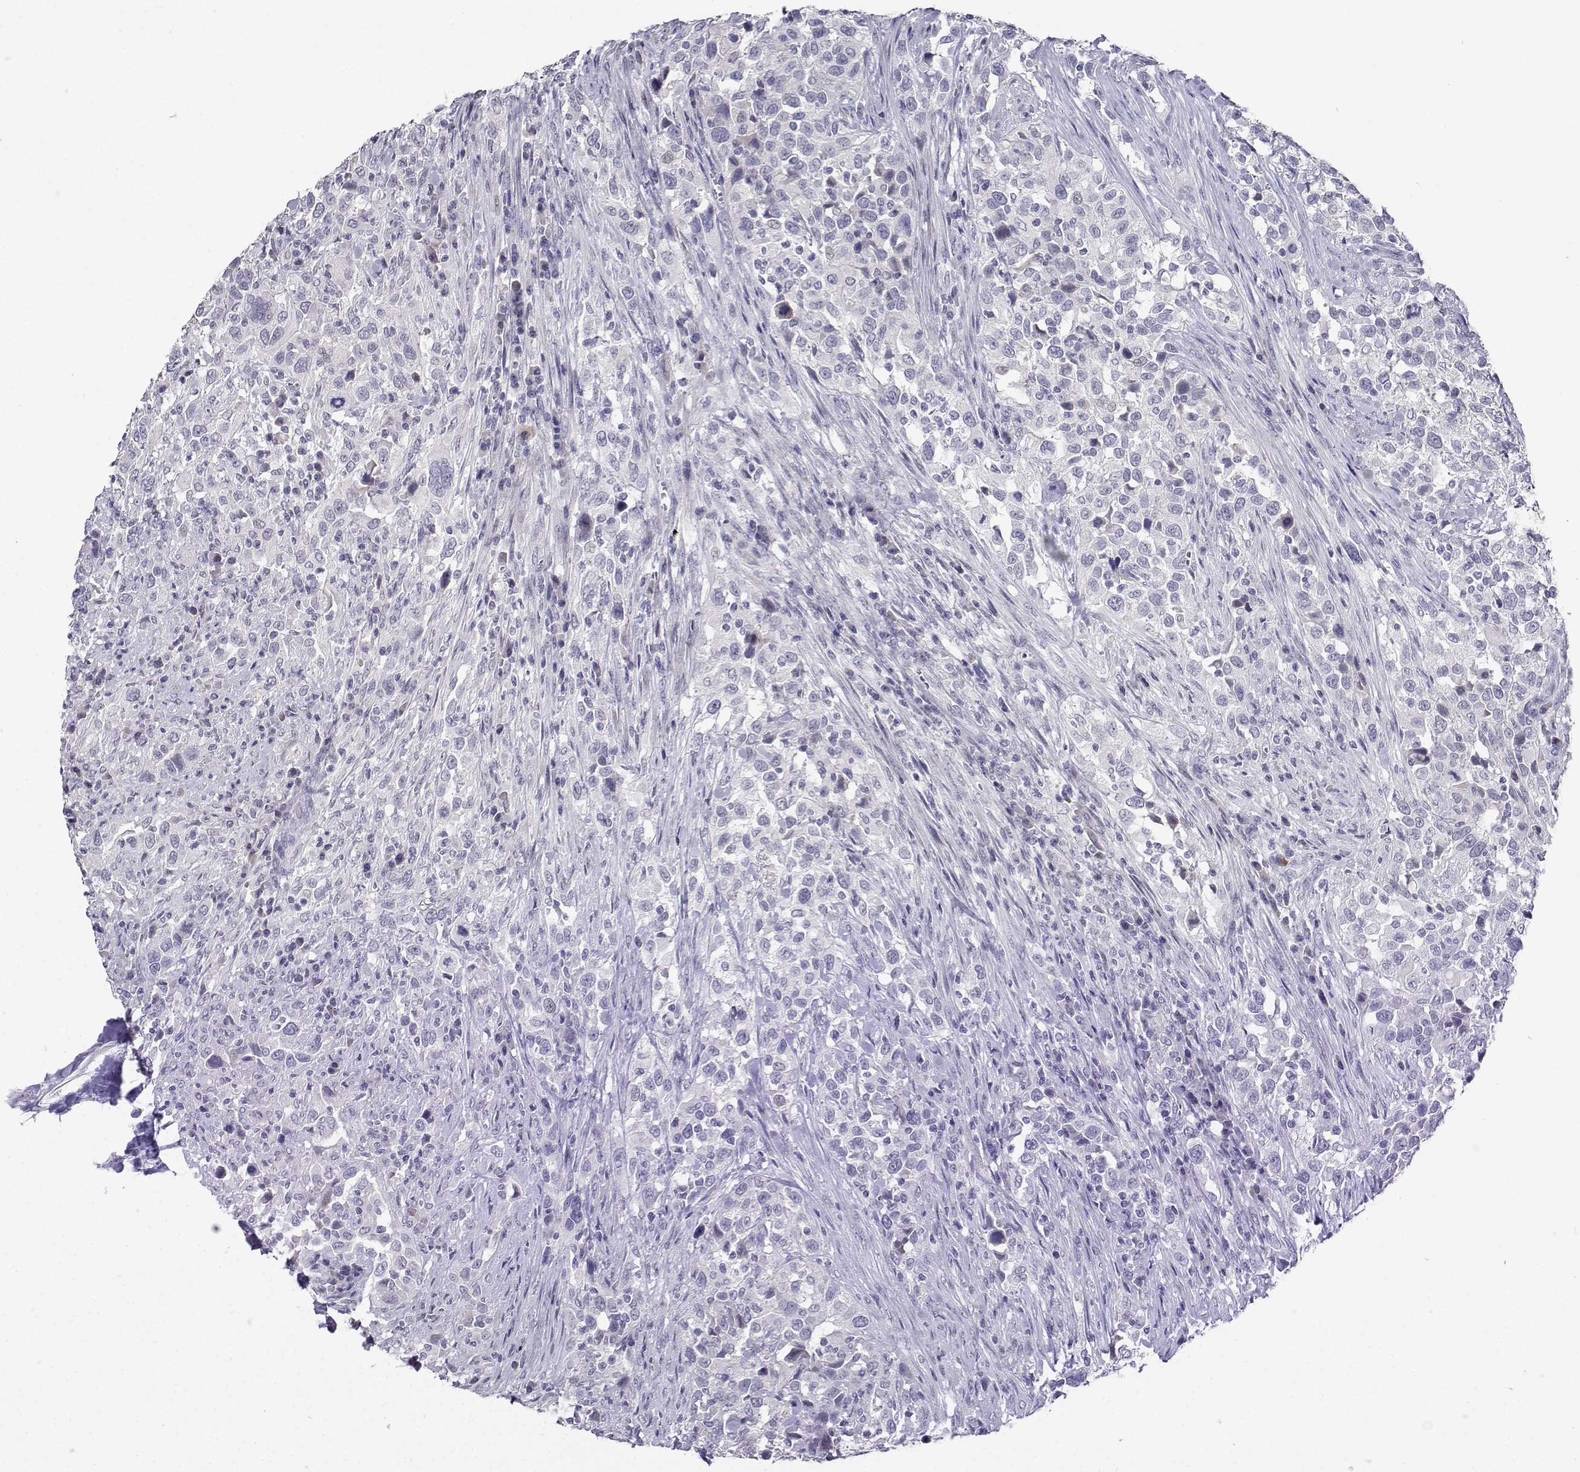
{"staining": {"intensity": "negative", "quantity": "none", "location": "none"}, "tissue": "urothelial cancer", "cell_type": "Tumor cells", "image_type": "cancer", "snomed": [{"axis": "morphology", "description": "Urothelial carcinoma, NOS"}, {"axis": "morphology", "description": "Urothelial carcinoma, High grade"}, {"axis": "topography", "description": "Urinary bladder"}], "caption": "Human transitional cell carcinoma stained for a protein using immunohistochemistry (IHC) displays no expression in tumor cells.", "gene": "CARTPT", "patient": {"sex": "female", "age": 64}}